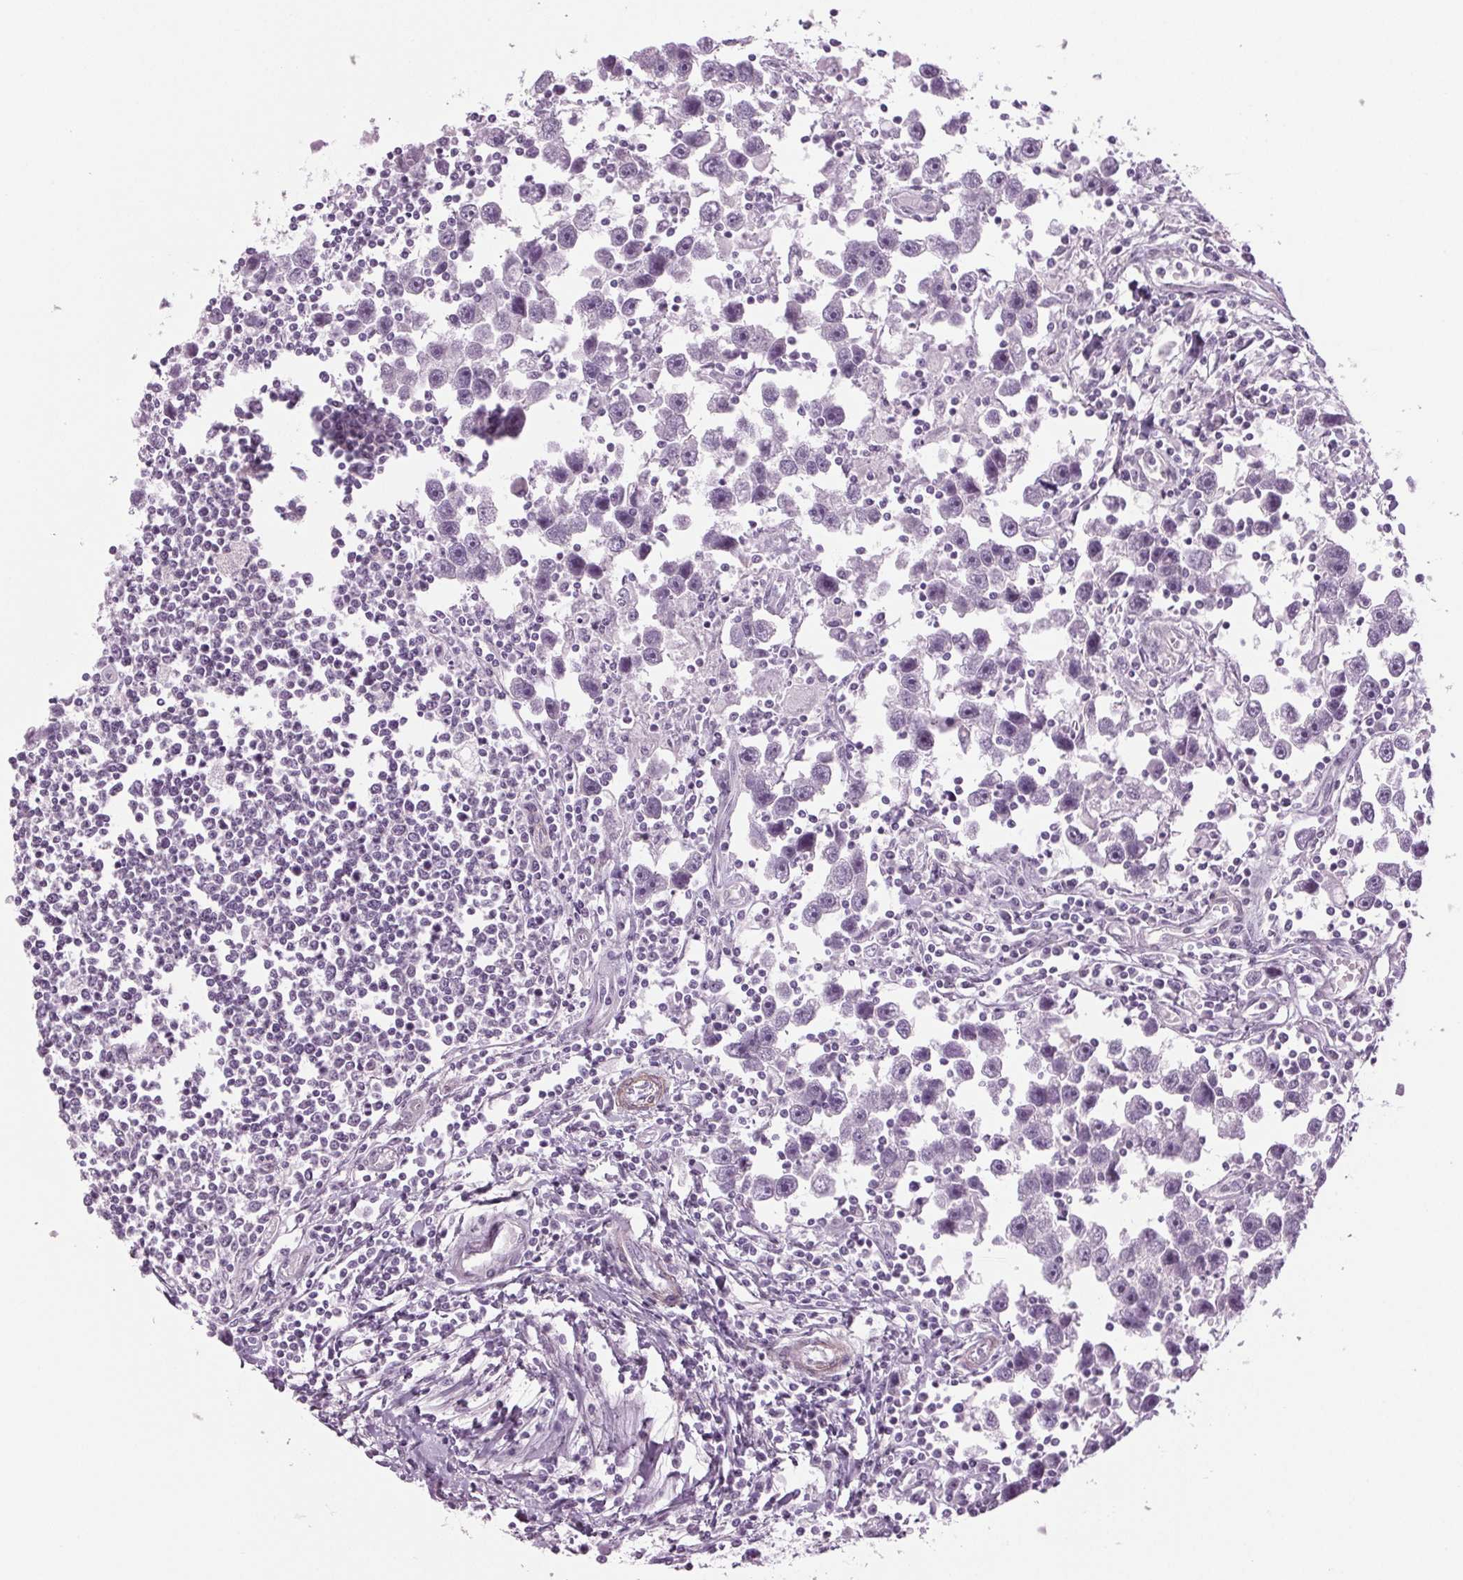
{"staining": {"intensity": "negative", "quantity": "none", "location": "none"}, "tissue": "testis cancer", "cell_type": "Tumor cells", "image_type": "cancer", "snomed": [{"axis": "morphology", "description": "Seminoma, NOS"}, {"axis": "topography", "description": "Testis"}], "caption": "Tumor cells show no significant protein staining in testis cancer.", "gene": "BHLHE22", "patient": {"sex": "male", "age": 30}}